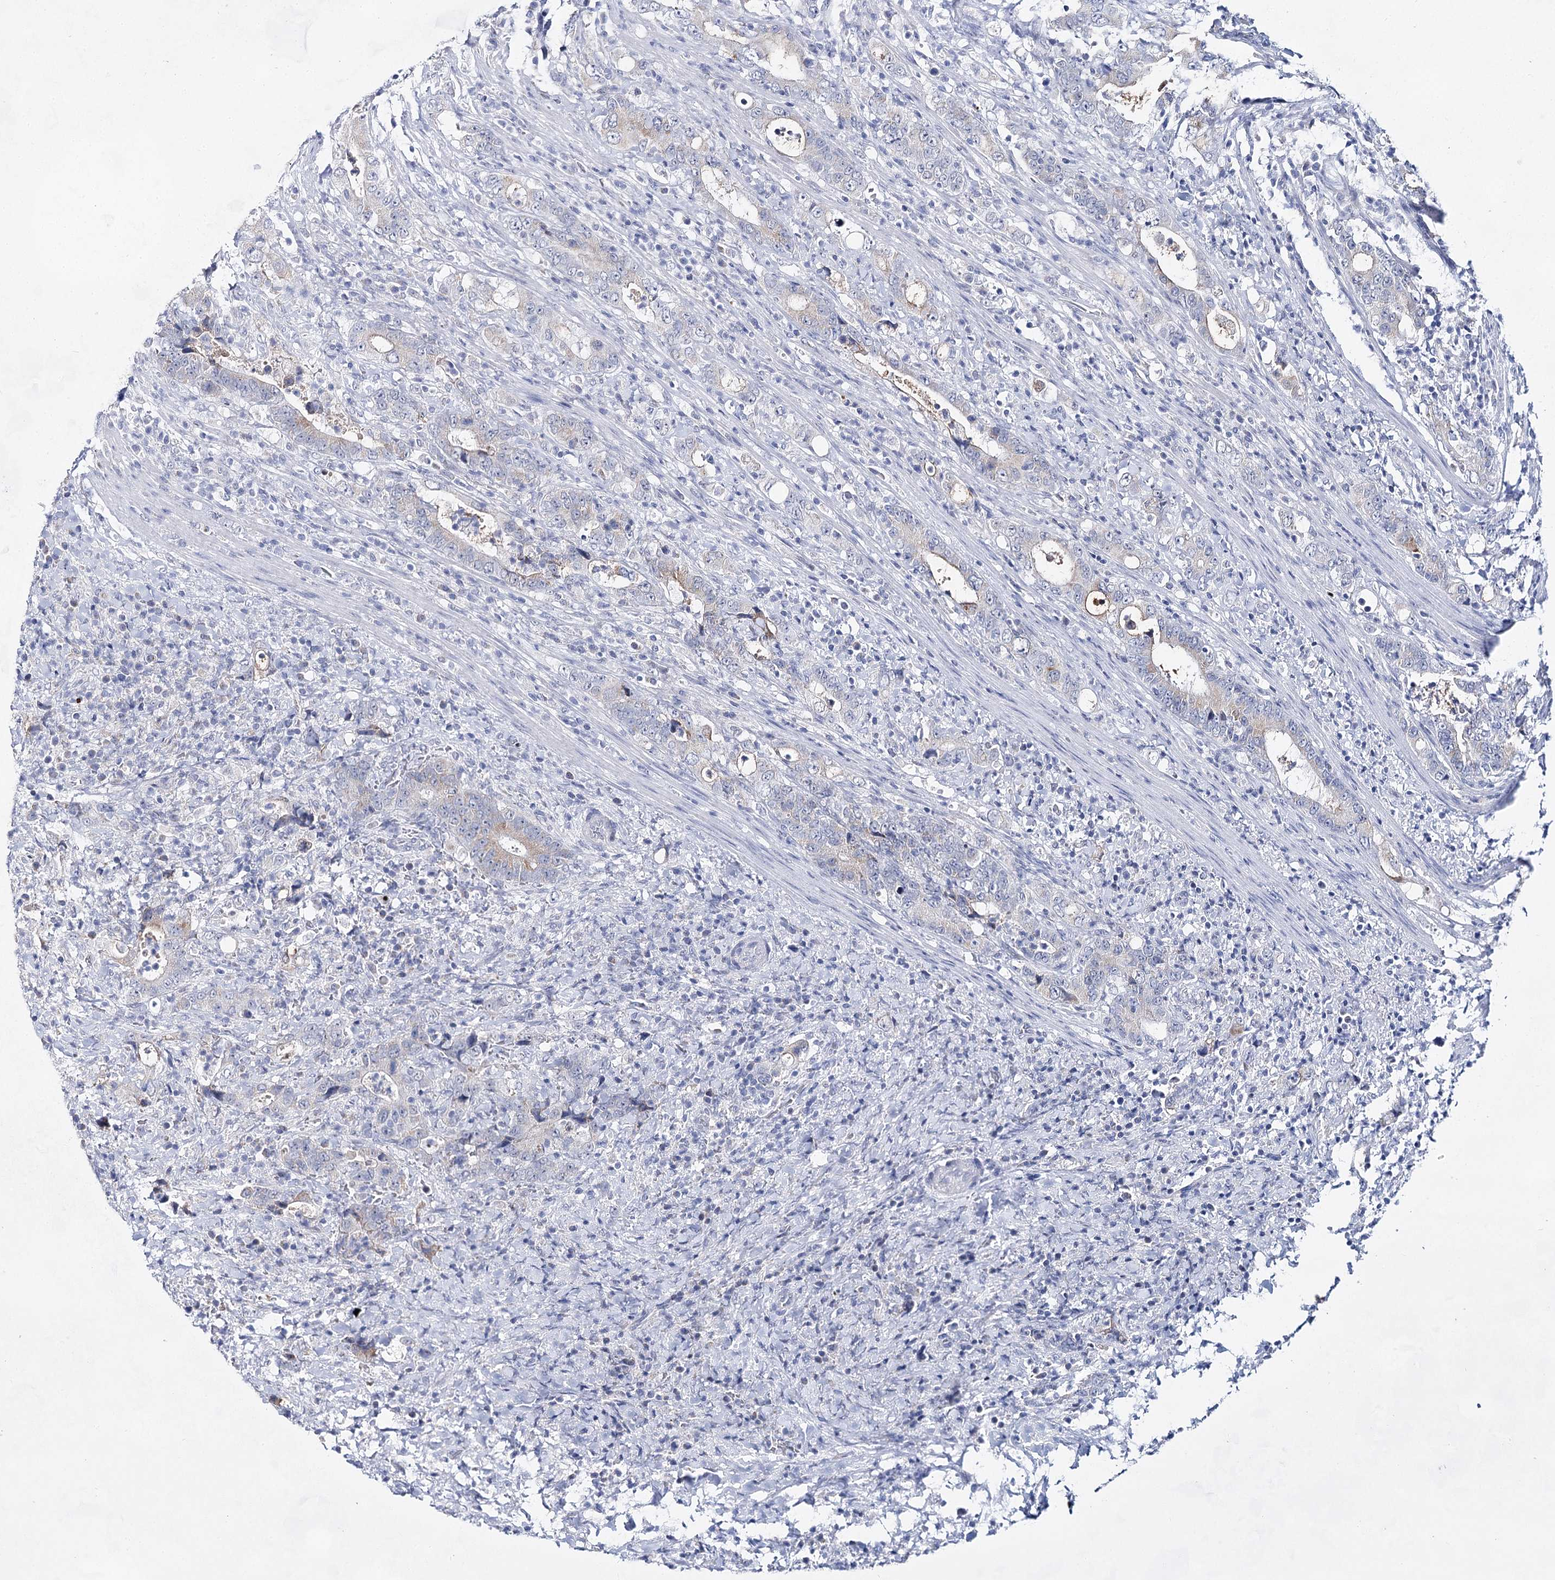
{"staining": {"intensity": "weak", "quantity": "25%-75%", "location": "cytoplasmic/membranous"}, "tissue": "colorectal cancer", "cell_type": "Tumor cells", "image_type": "cancer", "snomed": [{"axis": "morphology", "description": "Adenocarcinoma, NOS"}, {"axis": "topography", "description": "Colon"}], "caption": "Tumor cells show low levels of weak cytoplasmic/membranous positivity in approximately 25%-75% of cells in human colorectal cancer. (DAB IHC, brown staining for protein, blue staining for nuclei).", "gene": "BPHL", "patient": {"sex": "female", "age": 75}}